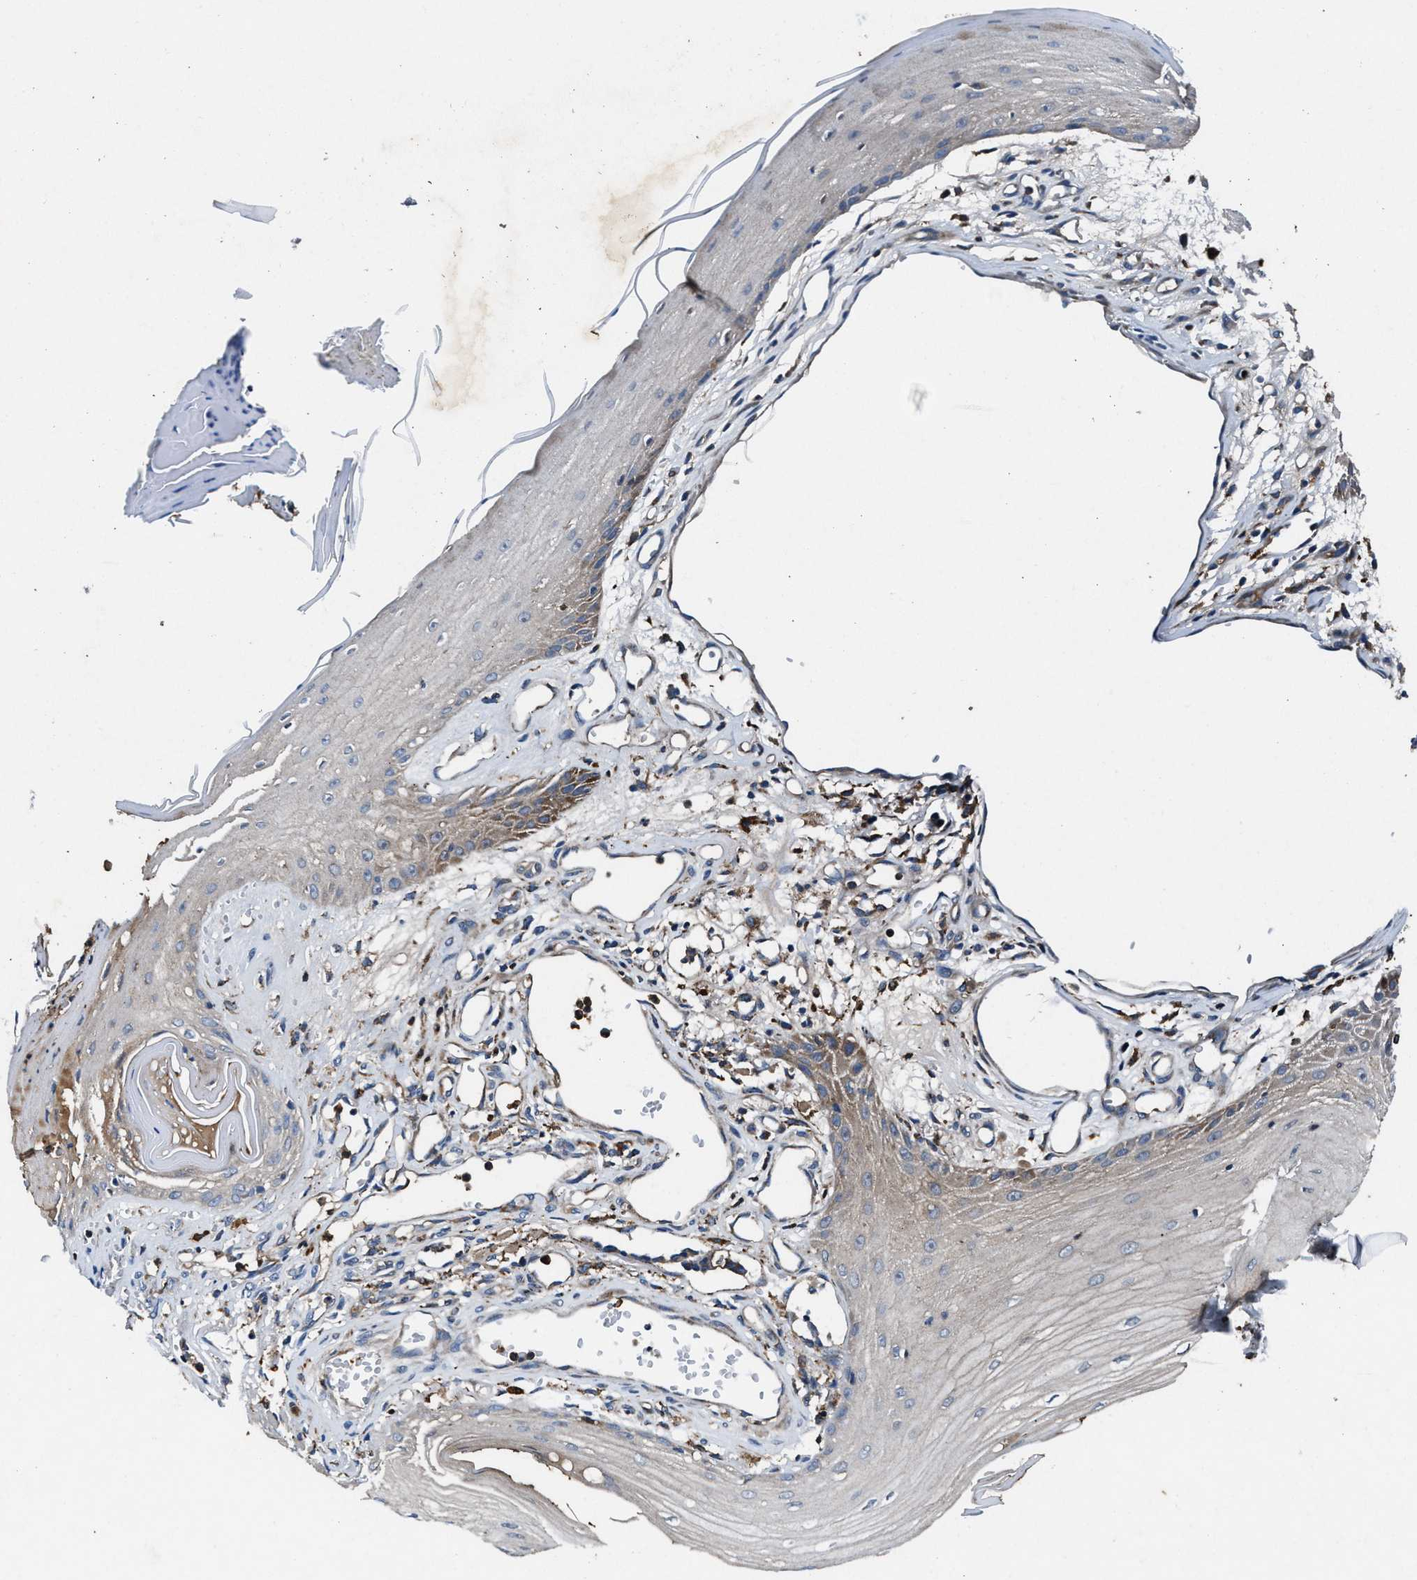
{"staining": {"intensity": "negative", "quantity": "none", "location": "none"}, "tissue": "skin cancer", "cell_type": "Tumor cells", "image_type": "cancer", "snomed": [{"axis": "morphology", "description": "Squamous cell carcinoma, NOS"}, {"axis": "topography", "description": "Skin"}], "caption": "This is an IHC histopathology image of skin cancer. There is no positivity in tumor cells.", "gene": "FAM221A", "patient": {"sex": "male", "age": 74}}